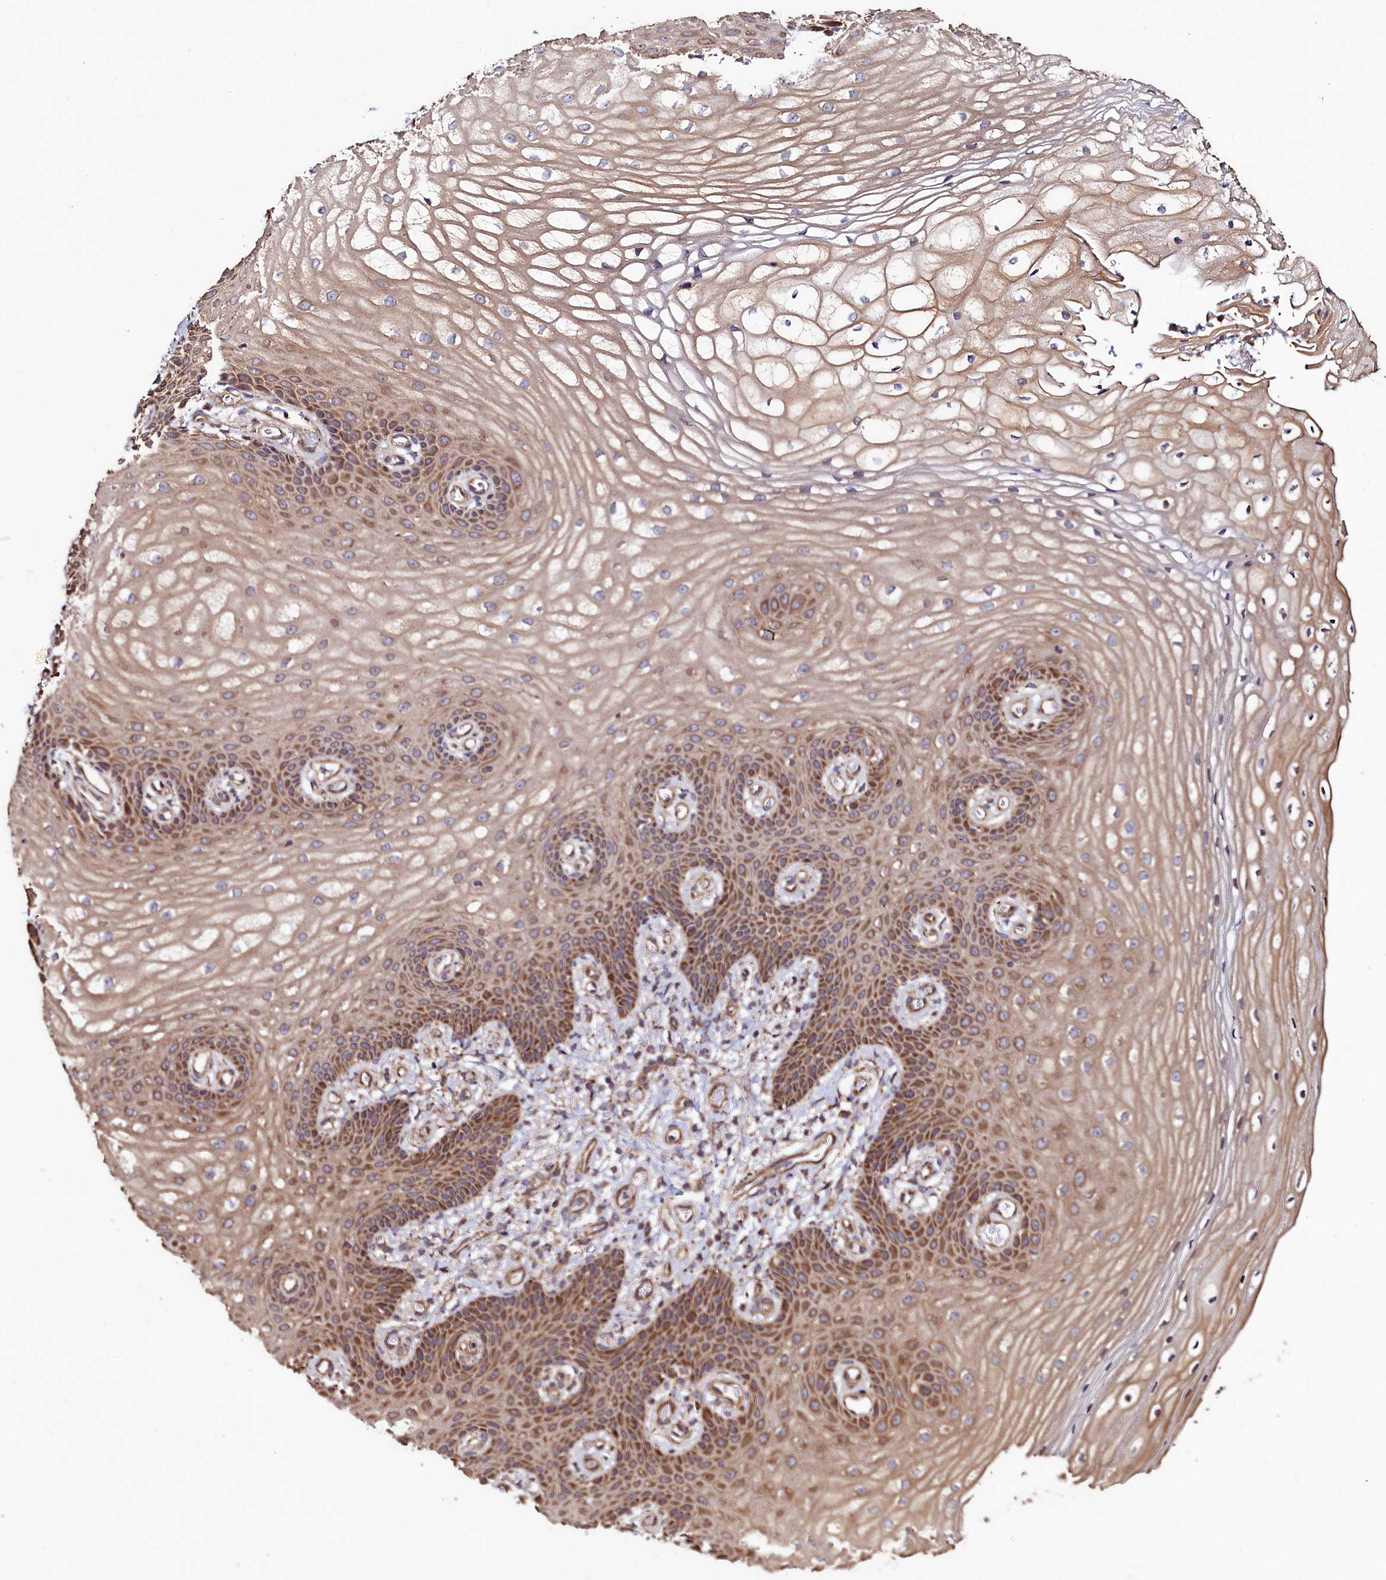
{"staining": {"intensity": "moderate", "quantity": ">75%", "location": "cytoplasmic/membranous"}, "tissue": "vagina", "cell_type": "Squamous epithelial cells", "image_type": "normal", "snomed": [{"axis": "morphology", "description": "Normal tissue, NOS"}, {"axis": "topography", "description": "Vagina"}], "caption": "An IHC histopathology image of normal tissue is shown. Protein staining in brown shows moderate cytoplasmic/membranous positivity in vagina within squamous epithelial cells. Using DAB (brown) and hematoxylin (blue) stains, captured at high magnification using brightfield microscopy.", "gene": "RBFA", "patient": {"sex": "female", "age": 60}}